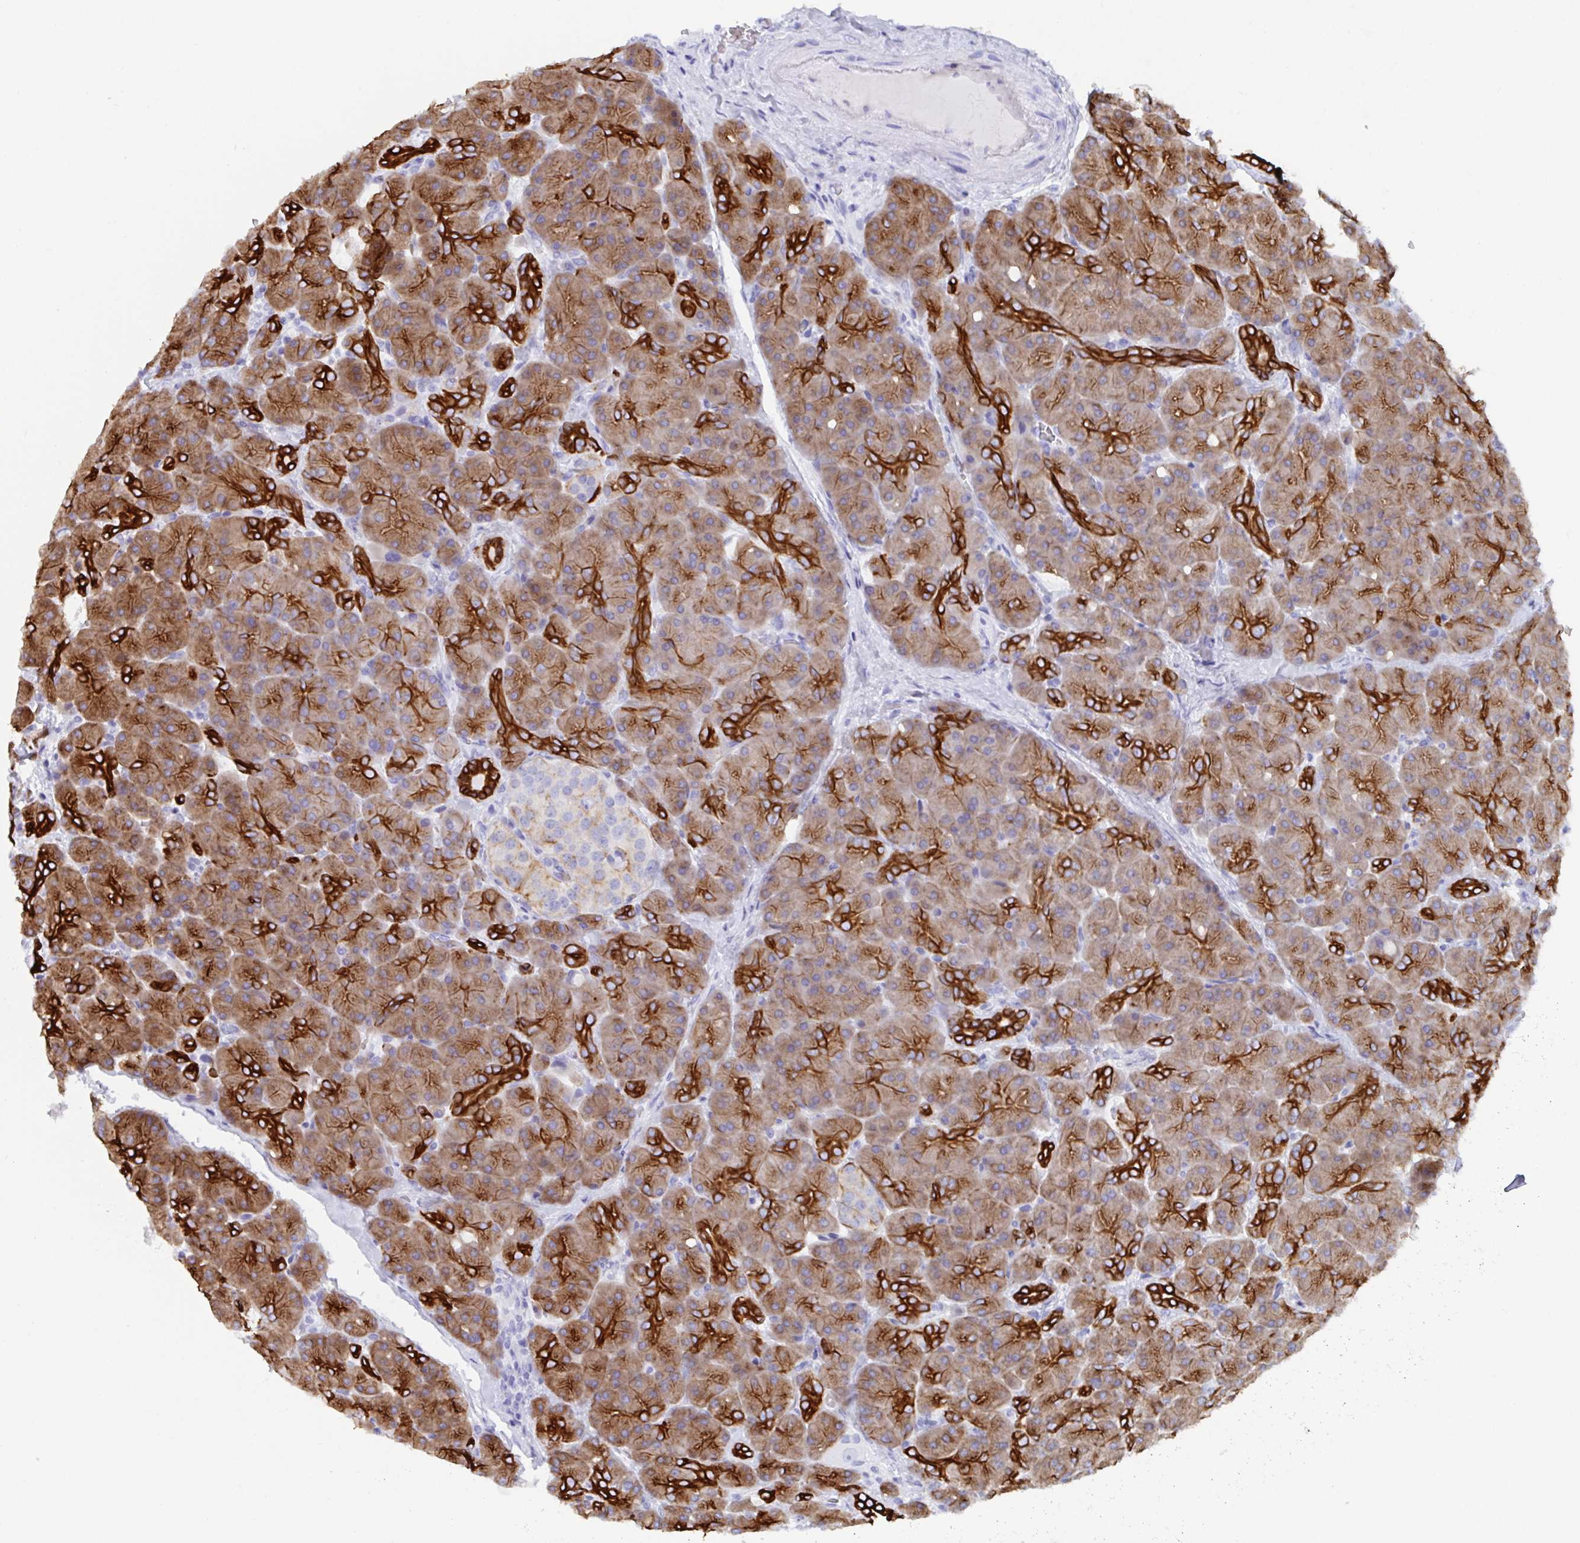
{"staining": {"intensity": "strong", "quantity": ">75%", "location": "cytoplasmic/membranous"}, "tissue": "pancreas", "cell_type": "Exocrine glandular cells", "image_type": "normal", "snomed": [{"axis": "morphology", "description": "Normal tissue, NOS"}, {"axis": "topography", "description": "Pancreas"}], "caption": "The photomicrograph demonstrates staining of unremarkable pancreas, revealing strong cytoplasmic/membranous protein expression (brown color) within exocrine glandular cells. (DAB (3,3'-diaminobenzidine) = brown stain, brightfield microscopy at high magnification).", "gene": "CLDN8", "patient": {"sex": "male", "age": 55}}